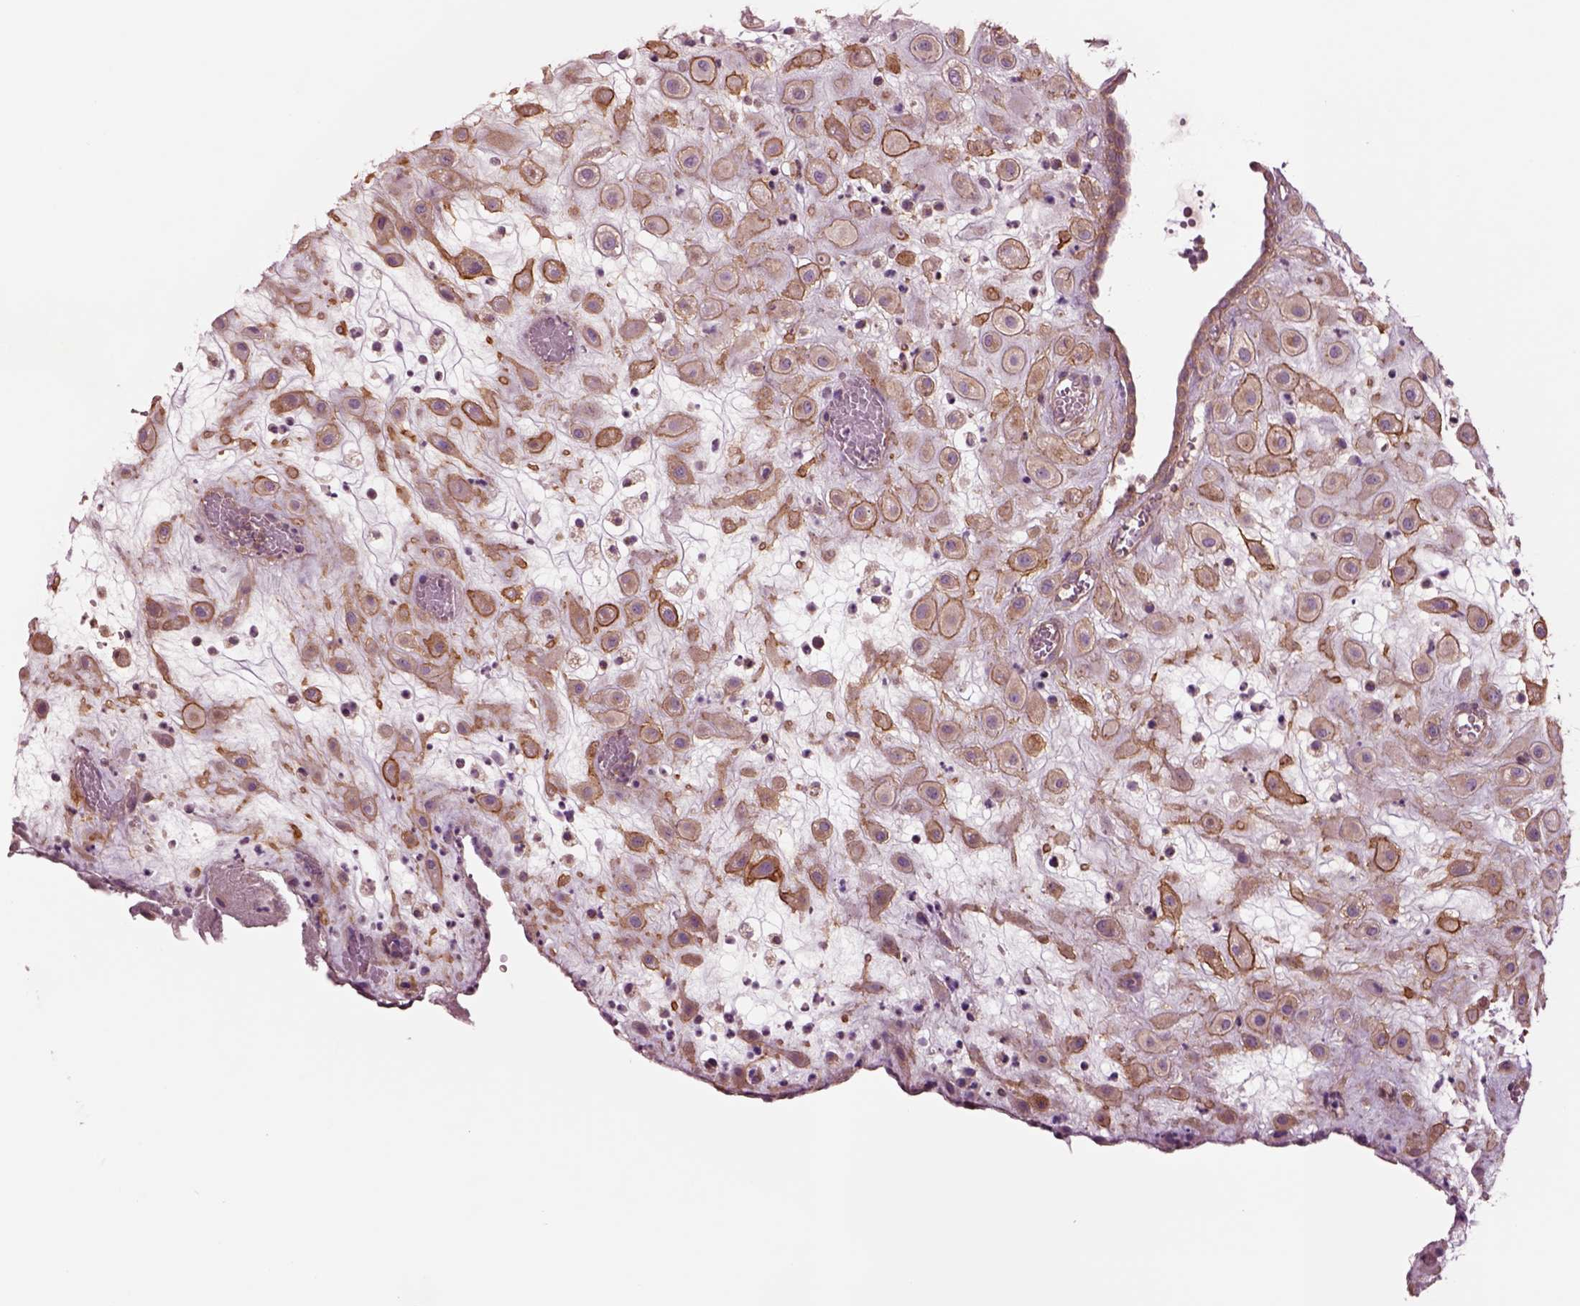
{"staining": {"intensity": "moderate", "quantity": ">75%", "location": "cytoplasmic/membranous"}, "tissue": "placenta", "cell_type": "Decidual cells", "image_type": "normal", "snomed": [{"axis": "morphology", "description": "Normal tissue, NOS"}, {"axis": "topography", "description": "Placenta"}], "caption": "Placenta stained with DAB (3,3'-diaminobenzidine) immunohistochemistry (IHC) reveals medium levels of moderate cytoplasmic/membranous positivity in about >75% of decidual cells. Nuclei are stained in blue.", "gene": "SEC23A", "patient": {"sex": "female", "age": 24}}